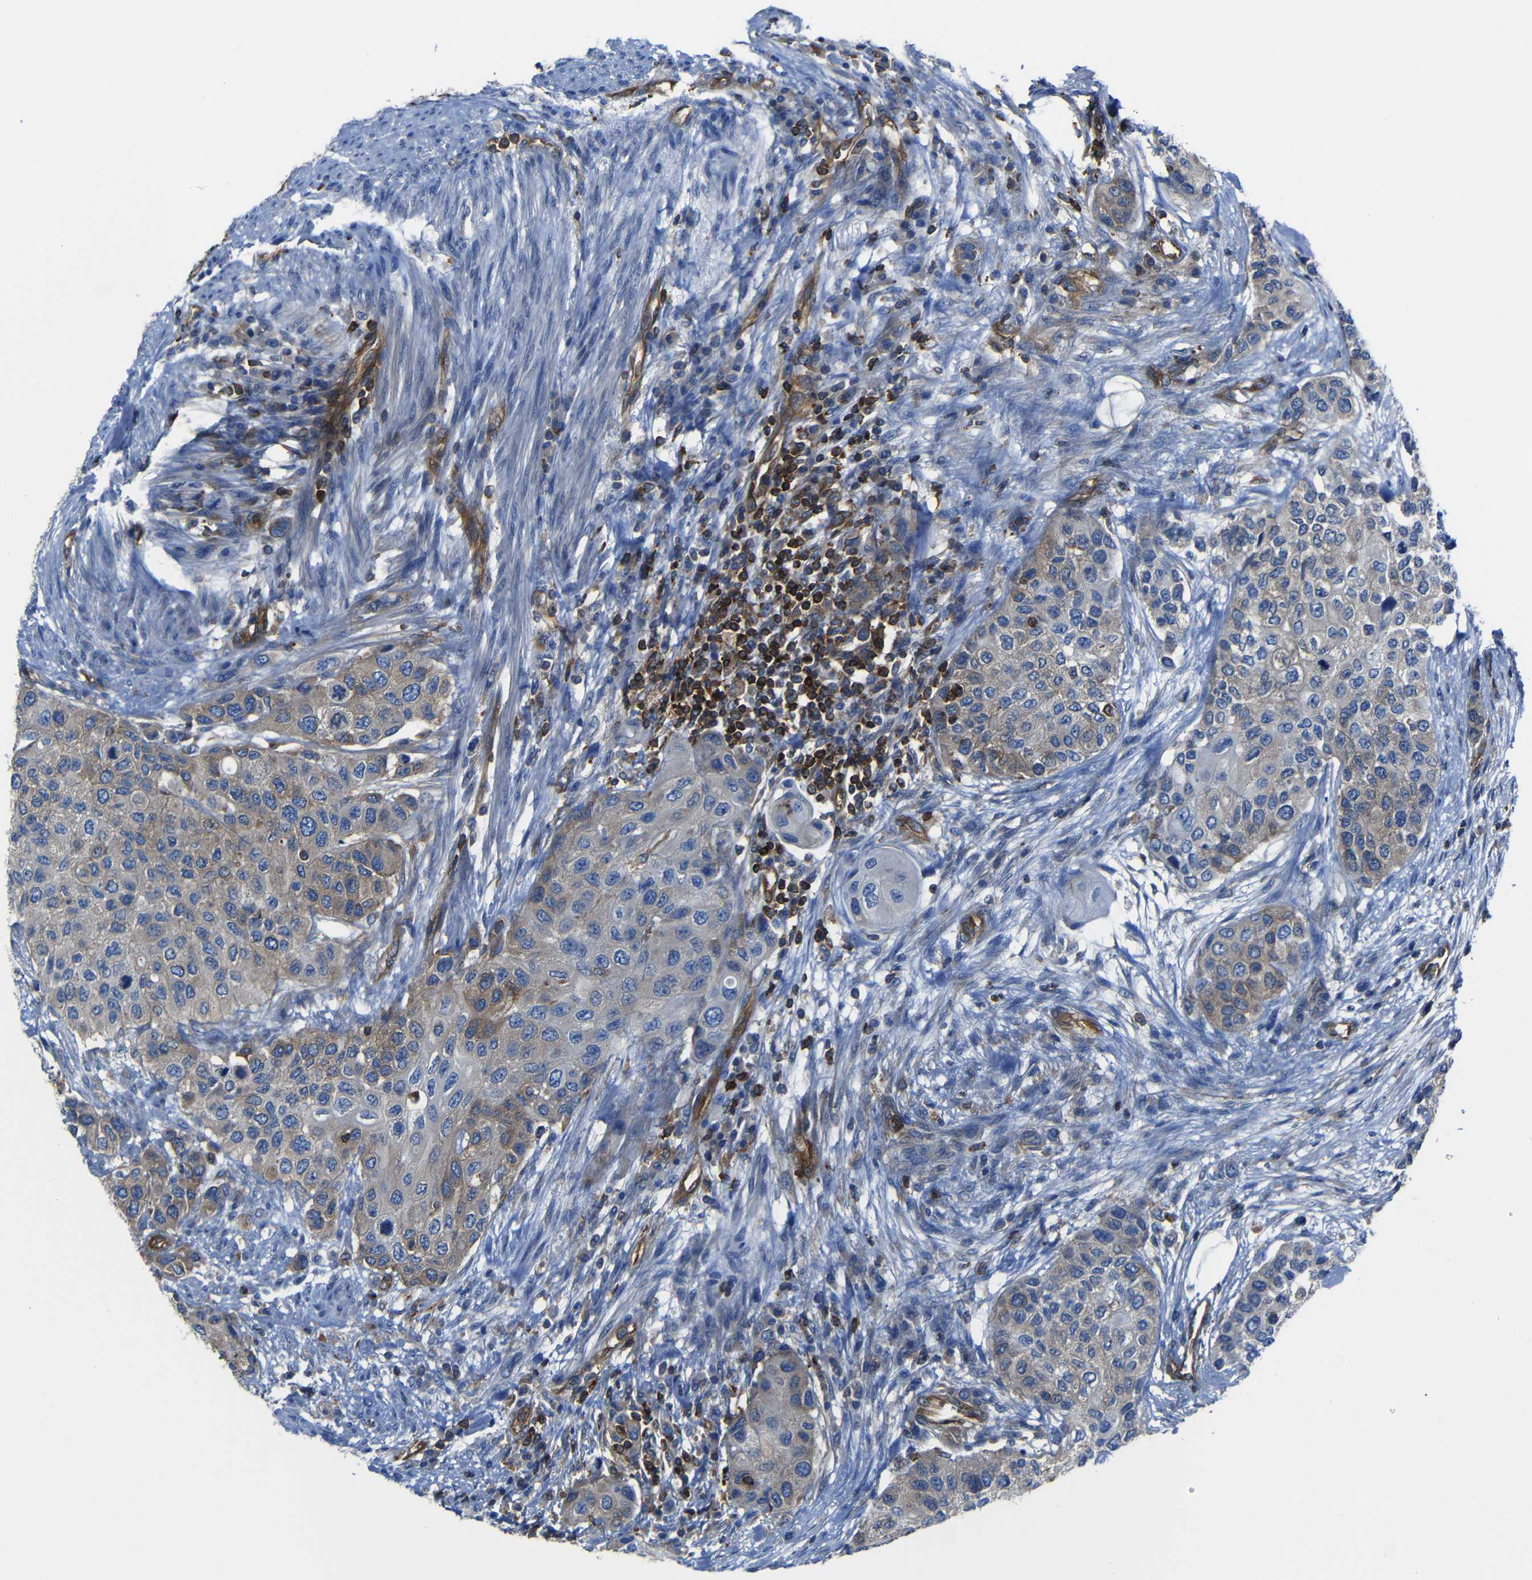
{"staining": {"intensity": "weak", "quantity": "<25%", "location": "cytoplasmic/membranous"}, "tissue": "urothelial cancer", "cell_type": "Tumor cells", "image_type": "cancer", "snomed": [{"axis": "morphology", "description": "Urothelial carcinoma, High grade"}, {"axis": "topography", "description": "Urinary bladder"}], "caption": "Immunohistochemical staining of urothelial cancer exhibits no significant expression in tumor cells.", "gene": "ARHGEF1", "patient": {"sex": "female", "age": 56}}